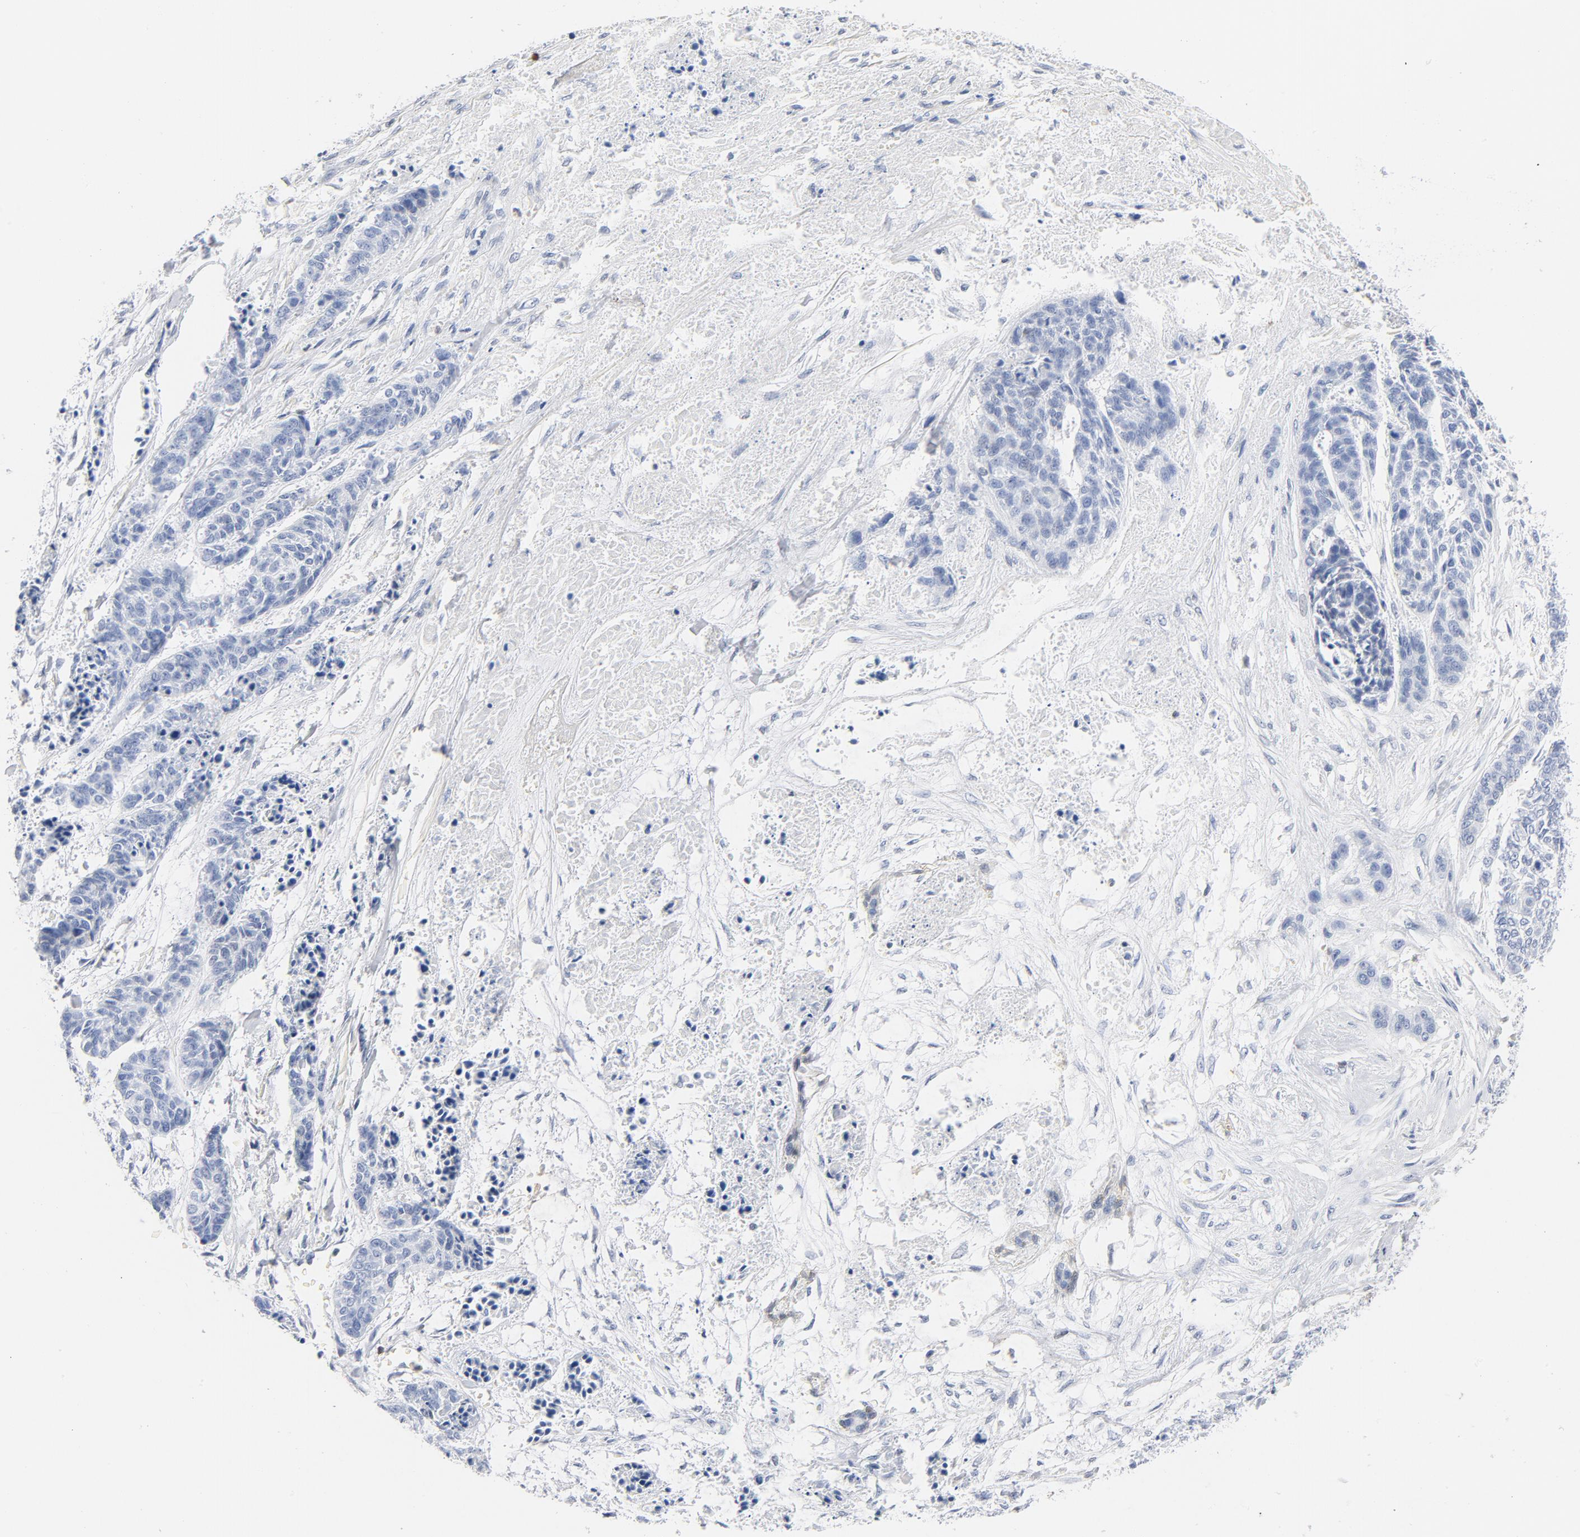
{"staining": {"intensity": "weak", "quantity": "<25%", "location": "cytoplasmic/membranous,nuclear"}, "tissue": "skin cancer", "cell_type": "Tumor cells", "image_type": "cancer", "snomed": [{"axis": "morphology", "description": "Basal cell carcinoma"}, {"axis": "topography", "description": "Skin"}], "caption": "Tumor cells show no significant protein staining in skin cancer.", "gene": "CDKN1B", "patient": {"sex": "female", "age": 64}}